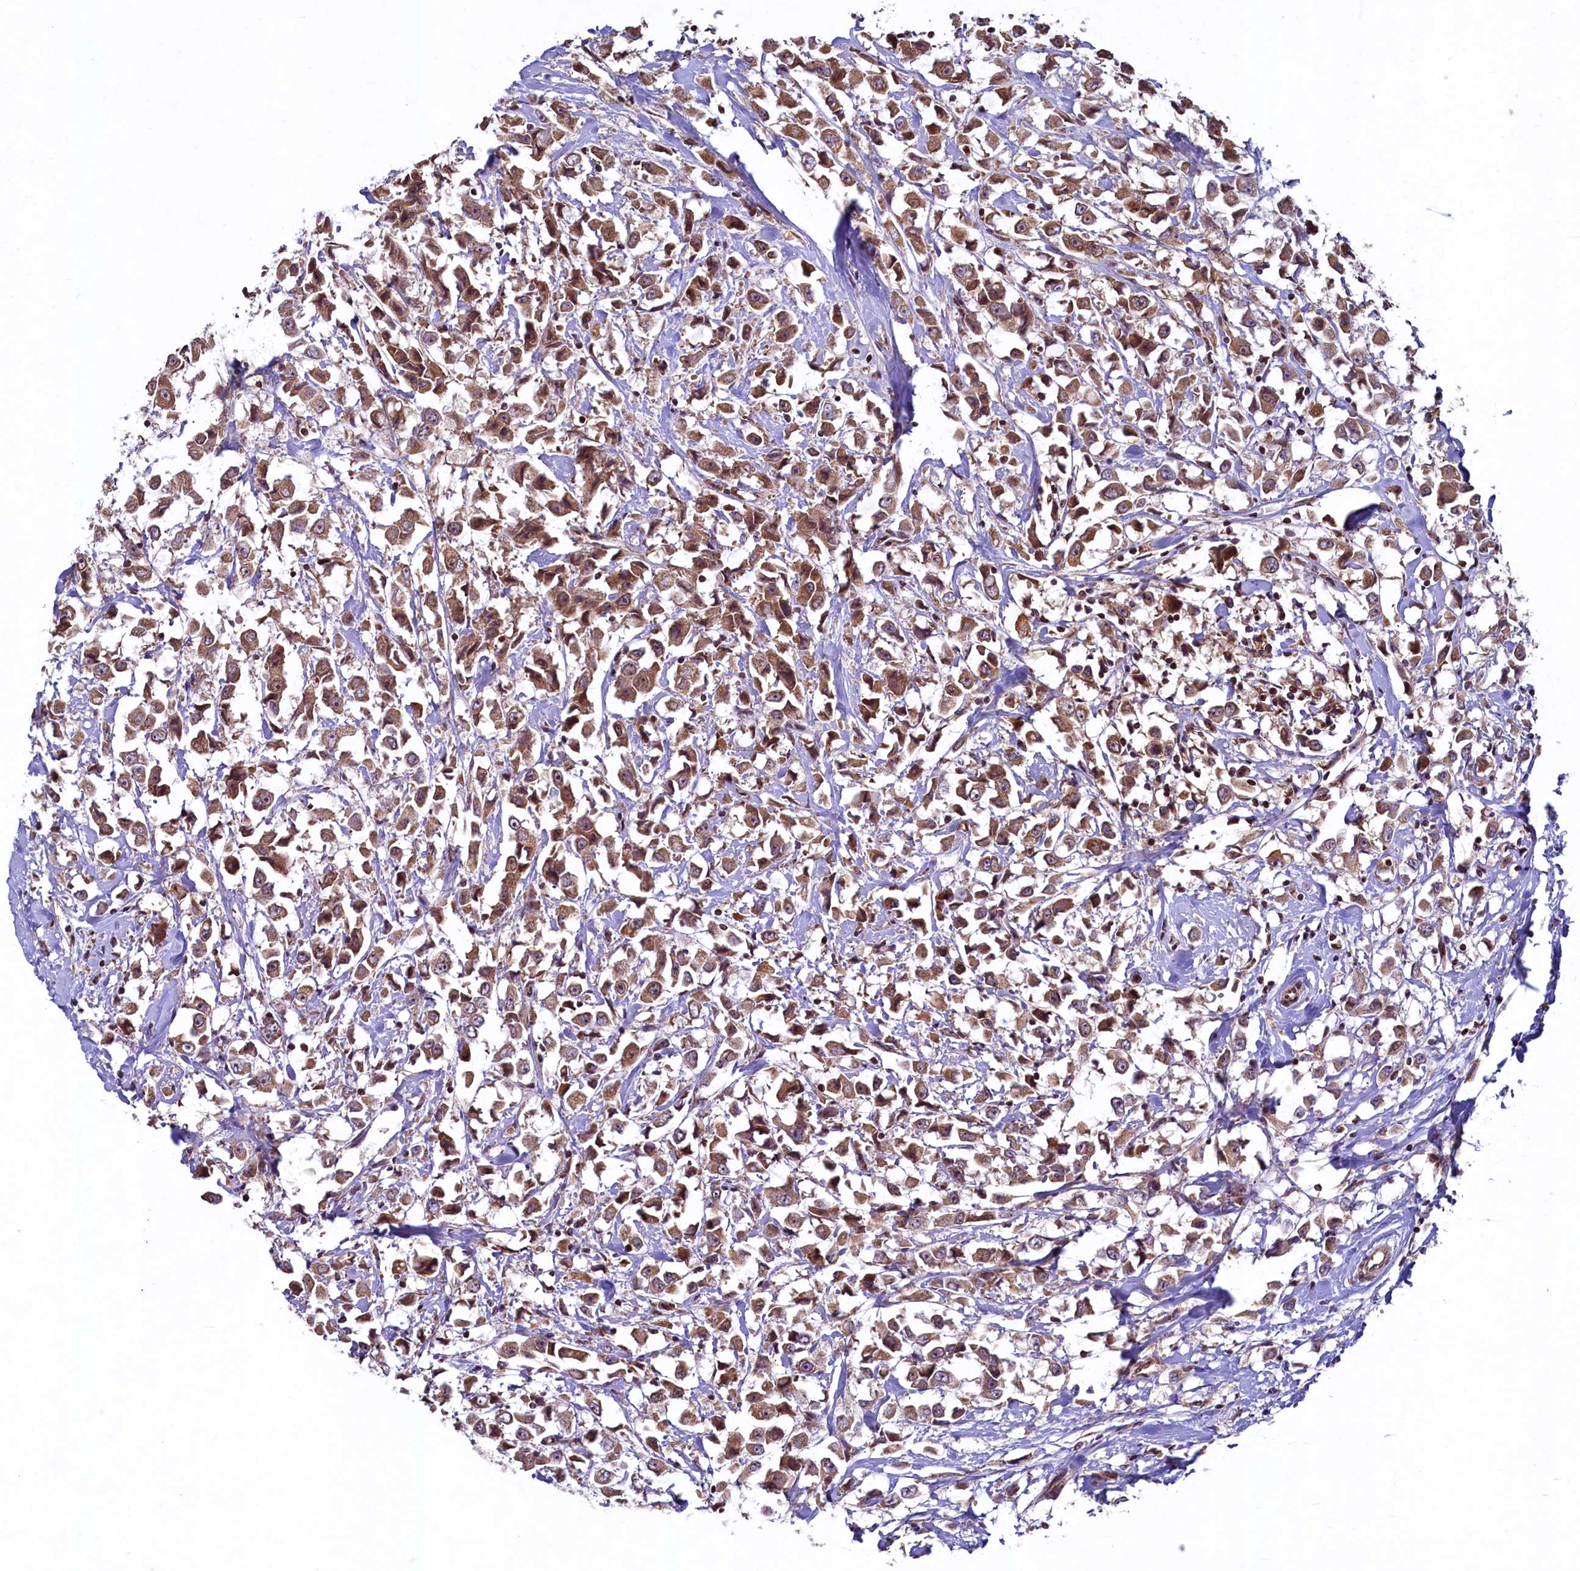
{"staining": {"intensity": "moderate", "quantity": ">75%", "location": "cytoplasmic/membranous"}, "tissue": "breast cancer", "cell_type": "Tumor cells", "image_type": "cancer", "snomed": [{"axis": "morphology", "description": "Duct carcinoma"}, {"axis": "topography", "description": "Breast"}], "caption": "Approximately >75% of tumor cells in breast cancer exhibit moderate cytoplasmic/membranous protein positivity as visualized by brown immunohistochemical staining.", "gene": "ZNF577", "patient": {"sex": "female", "age": 61}}